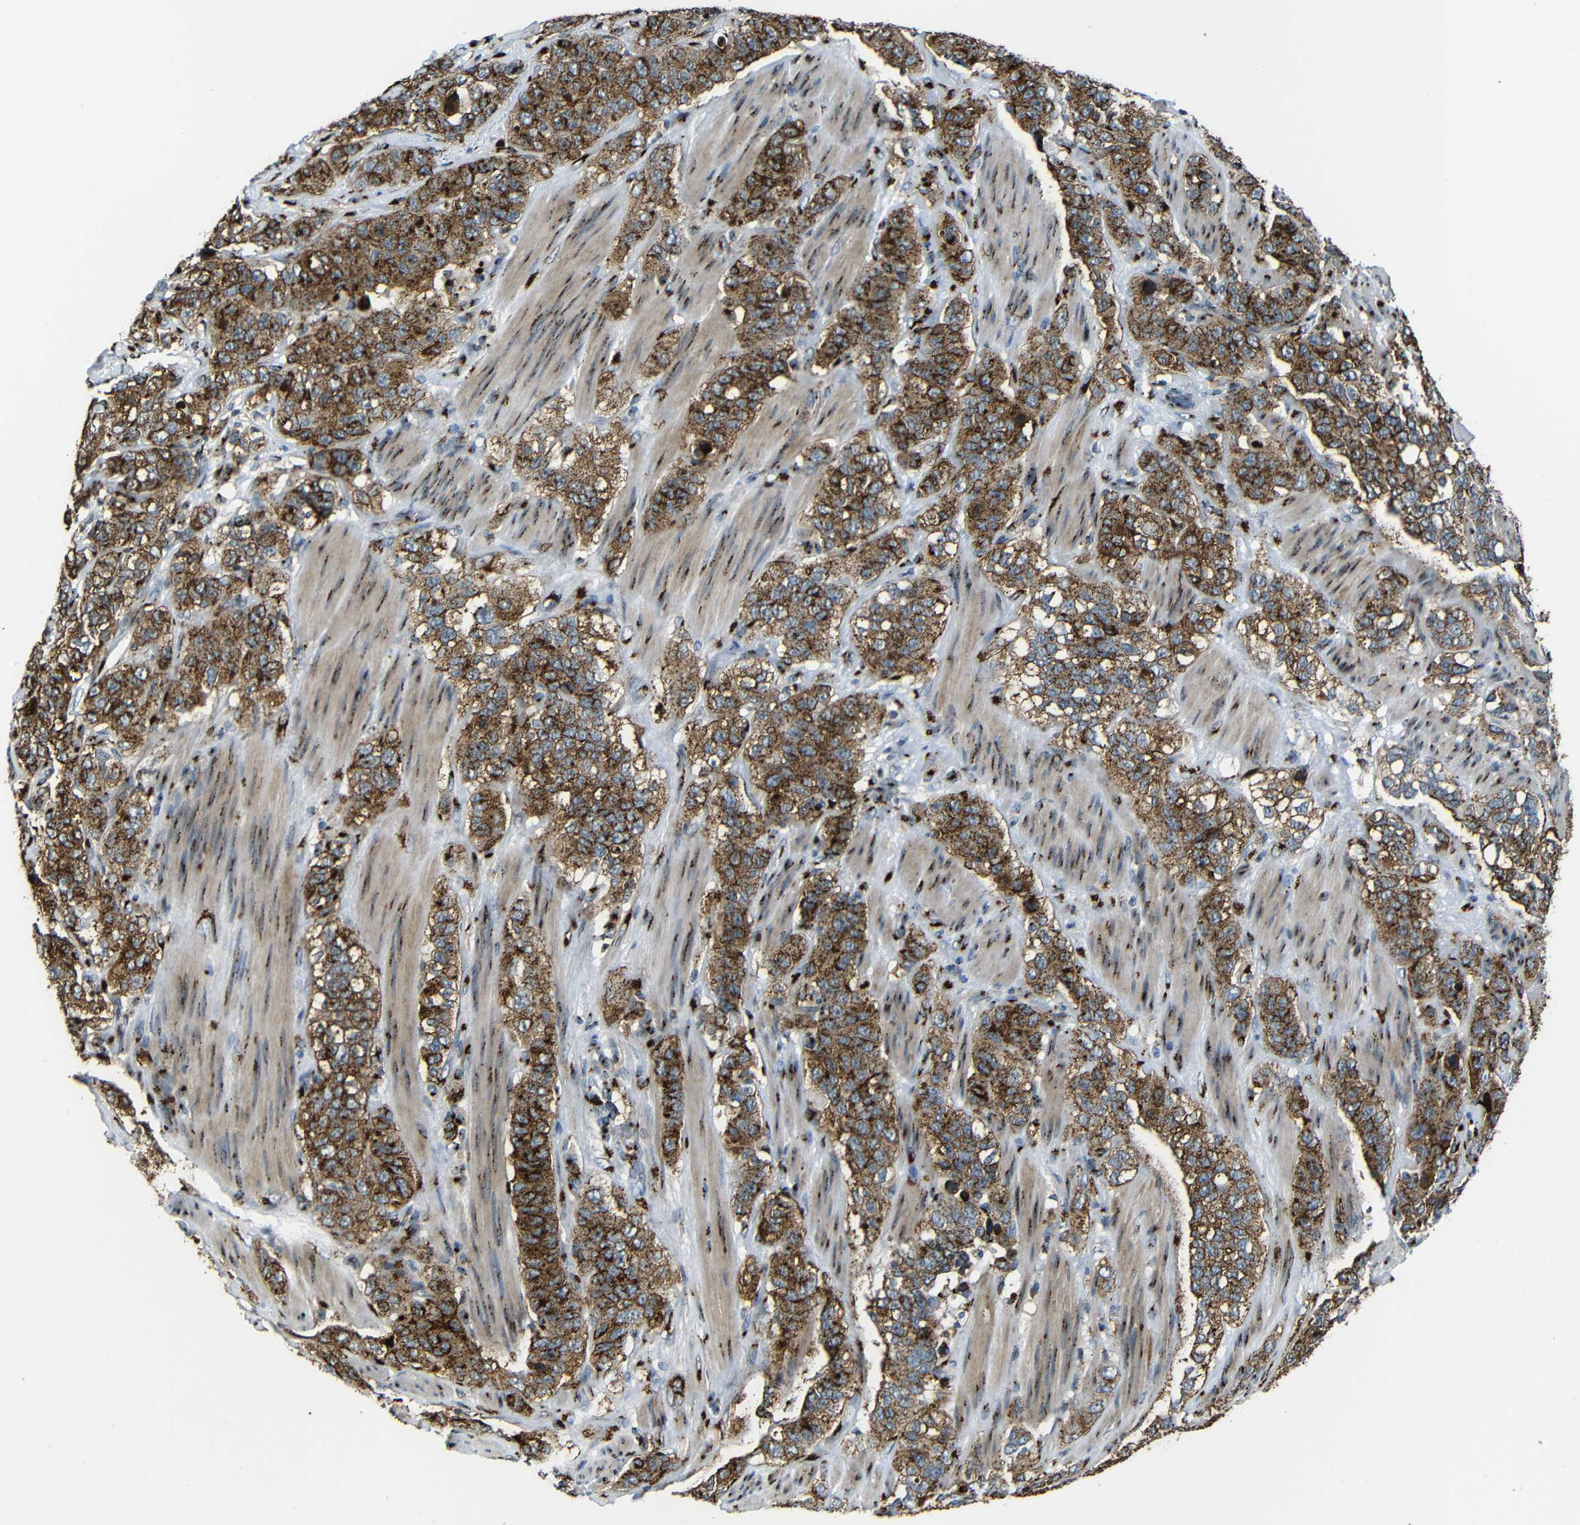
{"staining": {"intensity": "strong", "quantity": ">75%", "location": "cytoplasmic/membranous"}, "tissue": "stomach cancer", "cell_type": "Tumor cells", "image_type": "cancer", "snomed": [{"axis": "morphology", "description": "Adenocarcinoma, NOS"}, {"axis": "topography", "description": "Stomach"}], "caption": "Protein staining of adenocarcinoma (stomach) tissue exhibits strong cytoplasmic/membranous staining in about >75% of tumor cells.", "gene": "TGOLN2", "patient": {"sex": "male", "age": 48}}